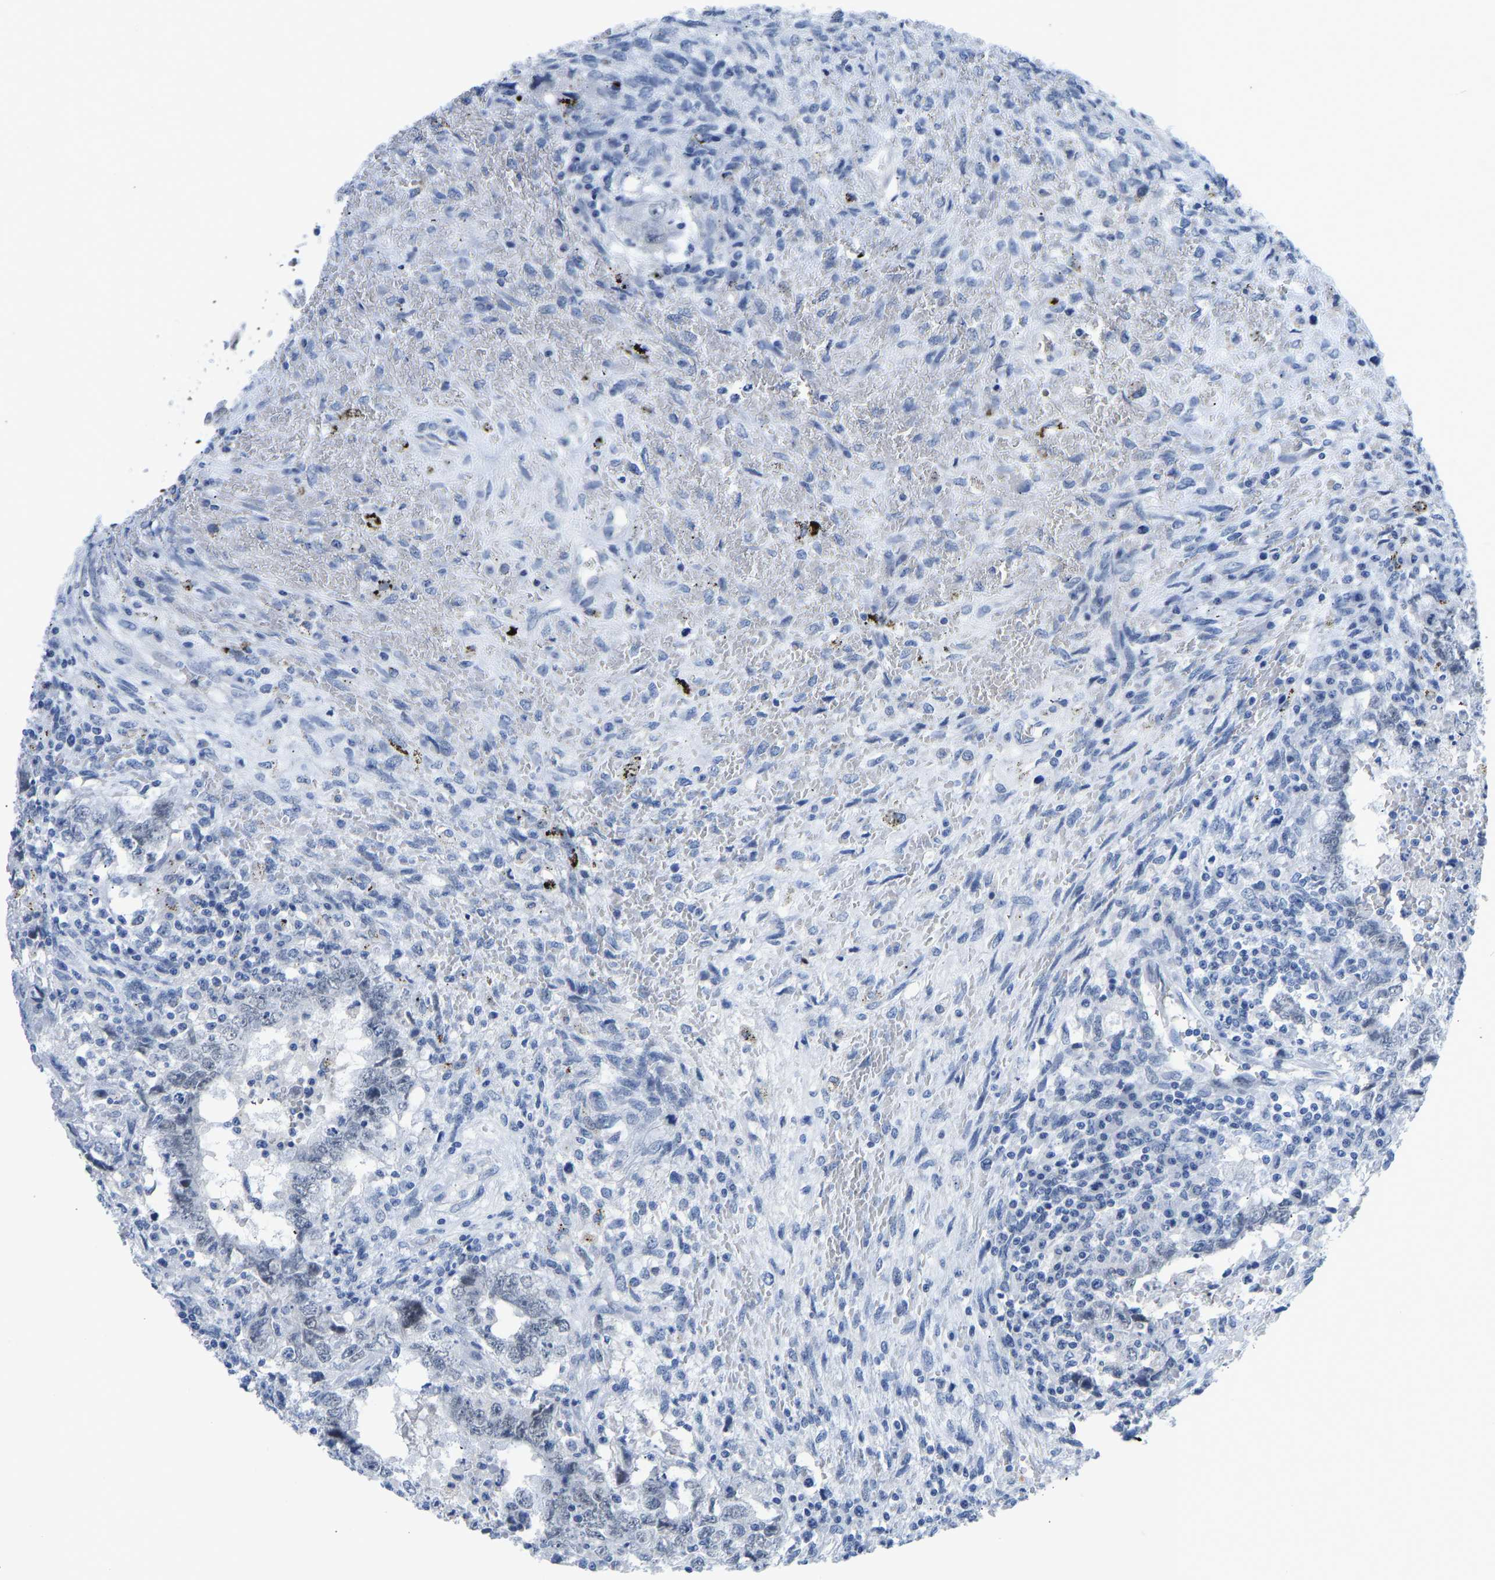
{"staining": {"intensity": "negative", "quantity": "none", "location": "none"}, "tissue": "testis cancer", "cell_type": "Tumor cells", "image_type": "cancer", "snomed": [{"axis": "morphology", "description": "Carcinoma, Embryonal, NOS"}, {"axis": "topography", "description": "Testis"}], "caption": "There is no significant positivity in tumor cells of testis cancer.", "gene": "TXNDC2", "patient": {"sex": "male", "age": 26}}